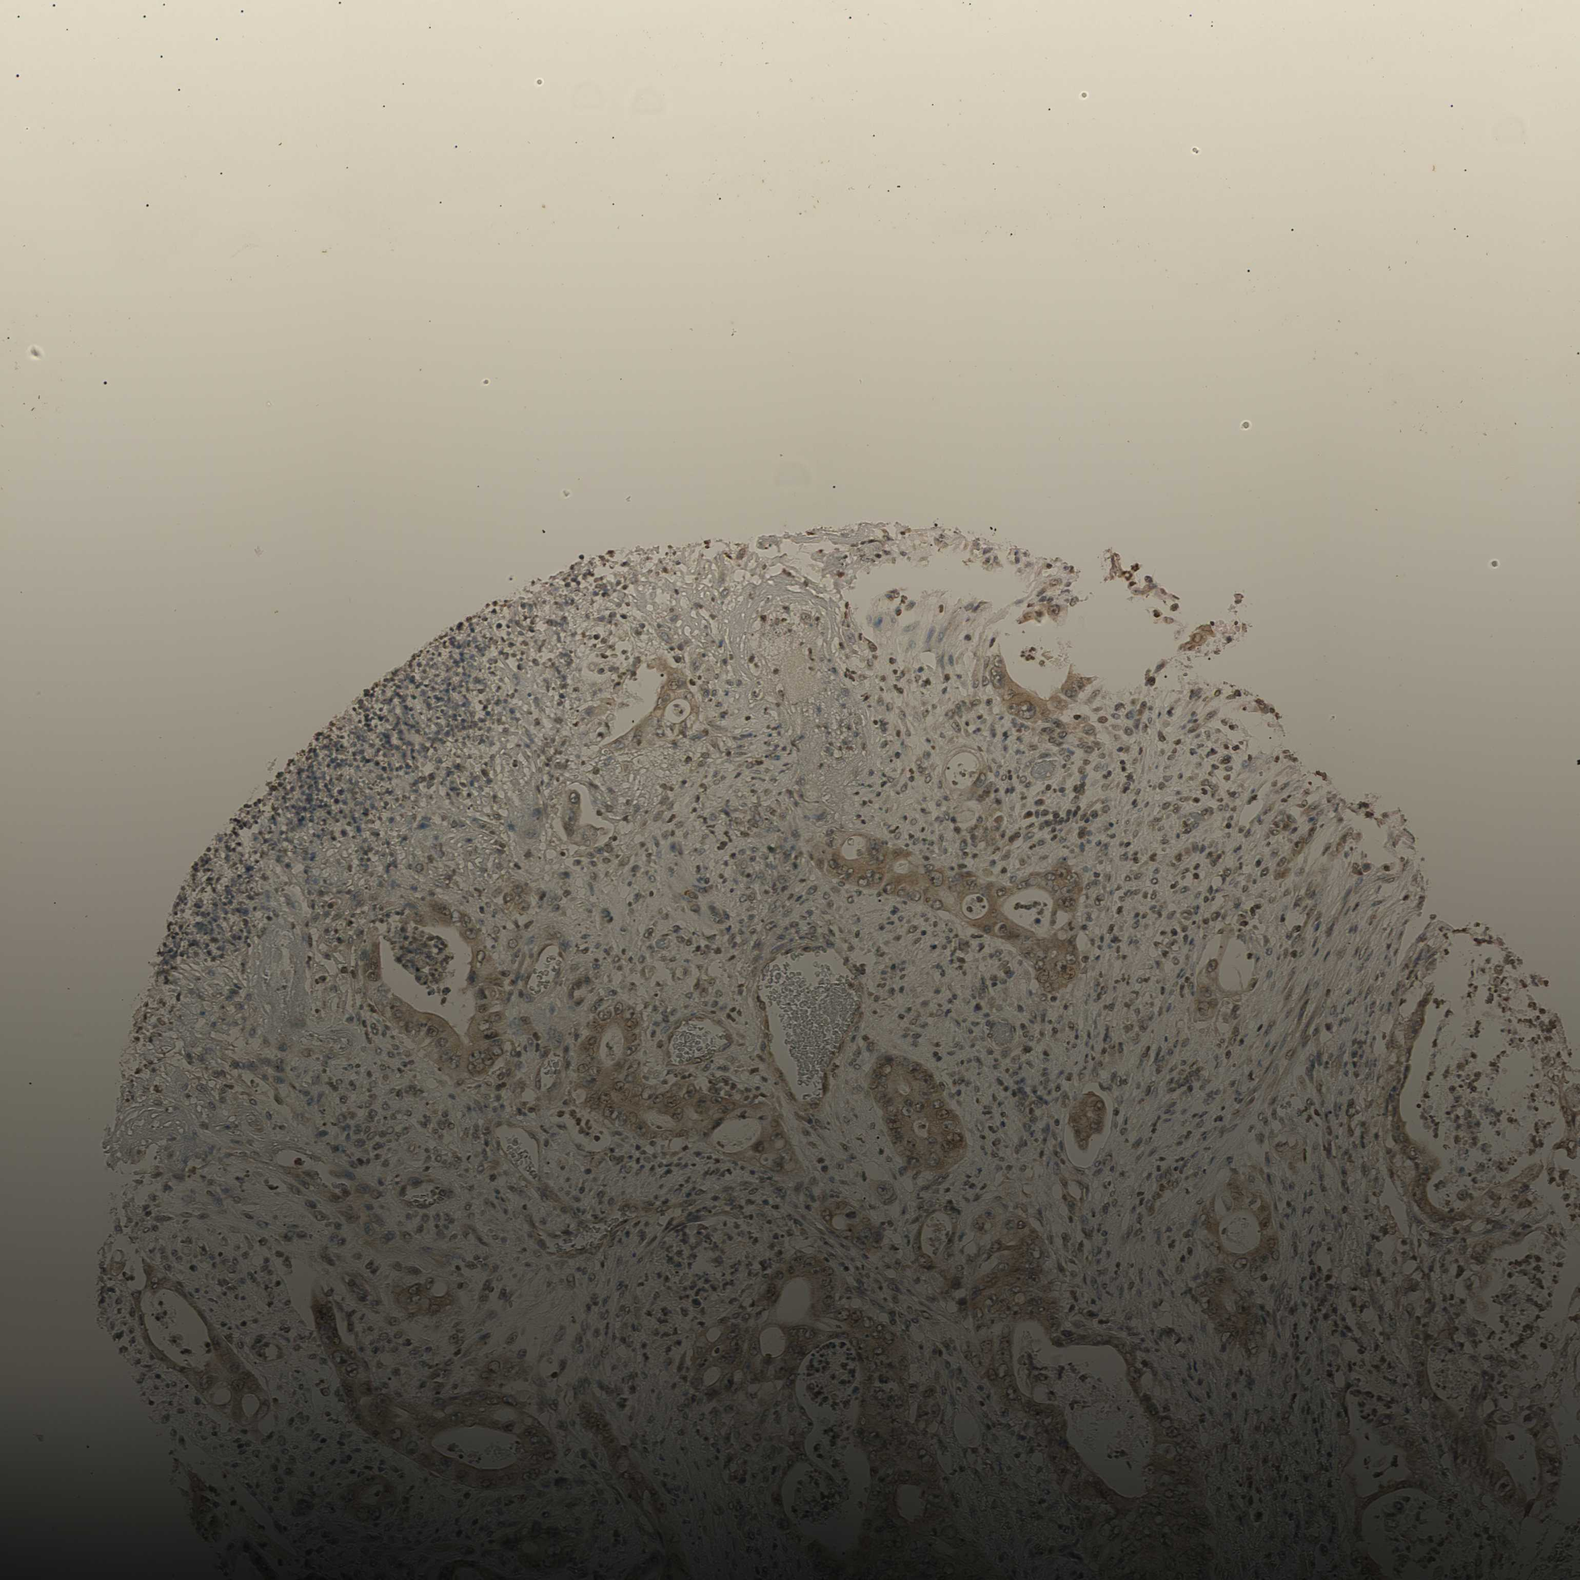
{"staining": {"intensity": "weak", "quantity": "25%-75%", "location": "nuclear"}, "tissue": "stomach cancer", "cell_type": "Tumor cells", "image_type": "cancer", "snomed": [{"axis": "morphology", "description": "Adenocarcinoma, NOS"}, {"axis": "topography", "description": "Stomach"}], "caption": "The immunohistochemical stain highlights weak nuclear expression in tumor cells of stomach cancer (adenocarcinoma) tissue.", "gene": "CDC45", "patient": {"sex": "female", "age": 73}}